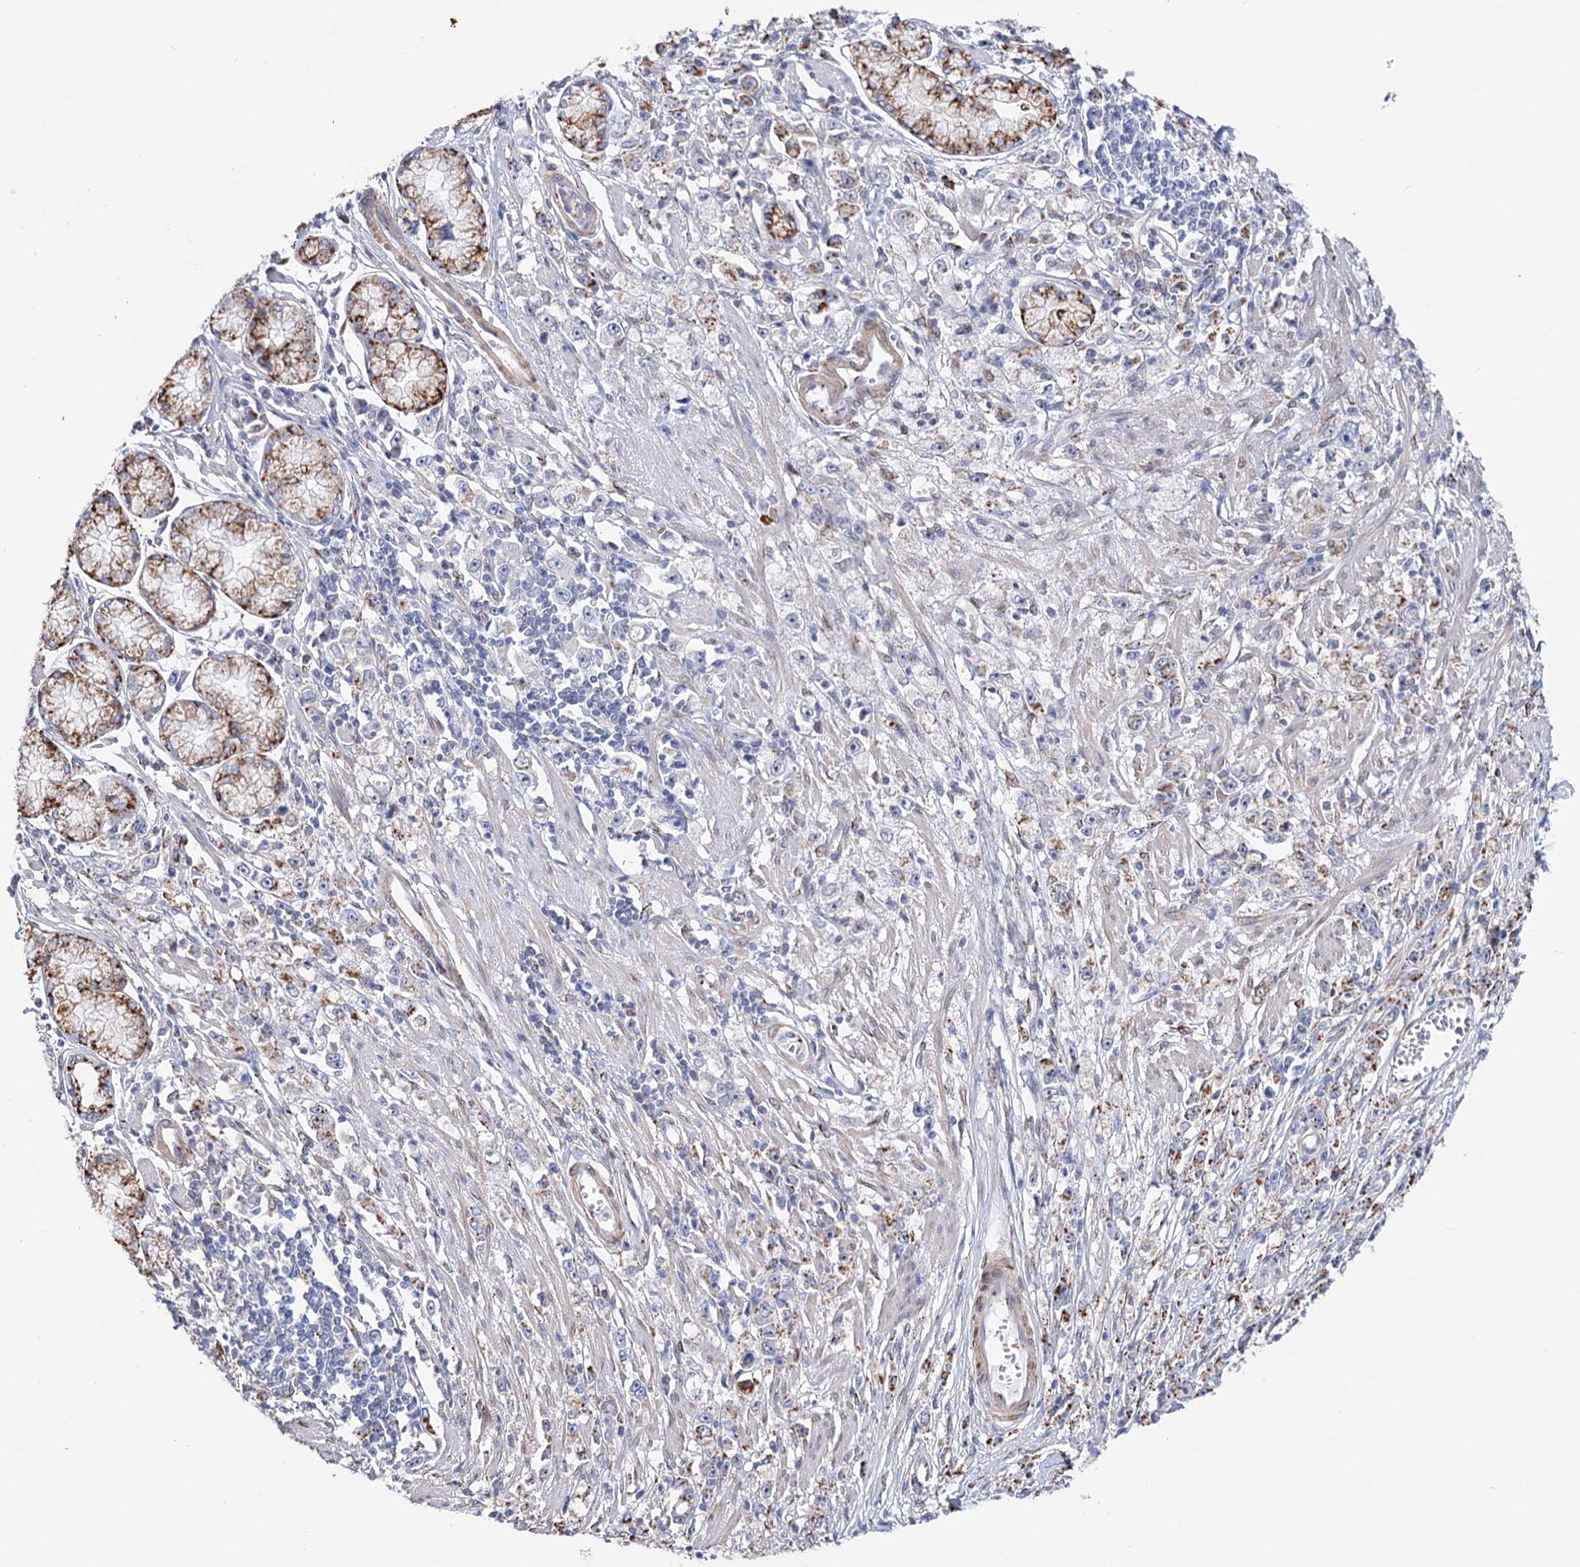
{"staining": {"intensity": "moderate", "quantity": "25%-75%", "location": "cytoplasmic/membranous"}, "tissue": "stomach cancer", "cell_type": "Tumor cells", "image_type": "cancer", "snomed": [{"axis": "morphology", "description": "Adenocarcinoma, NOS"}, {"axis": "topography", "description": "Stomach"}], "caption": "A brown stain shows moderate cytoplasmic/membranous expression of a protein in stomach cancer (adenocarcinoma) tumor cells. Nuclei are stained in blue.", "gene": "C11orf96", "patient": {"sex": "female", "age": 59}}